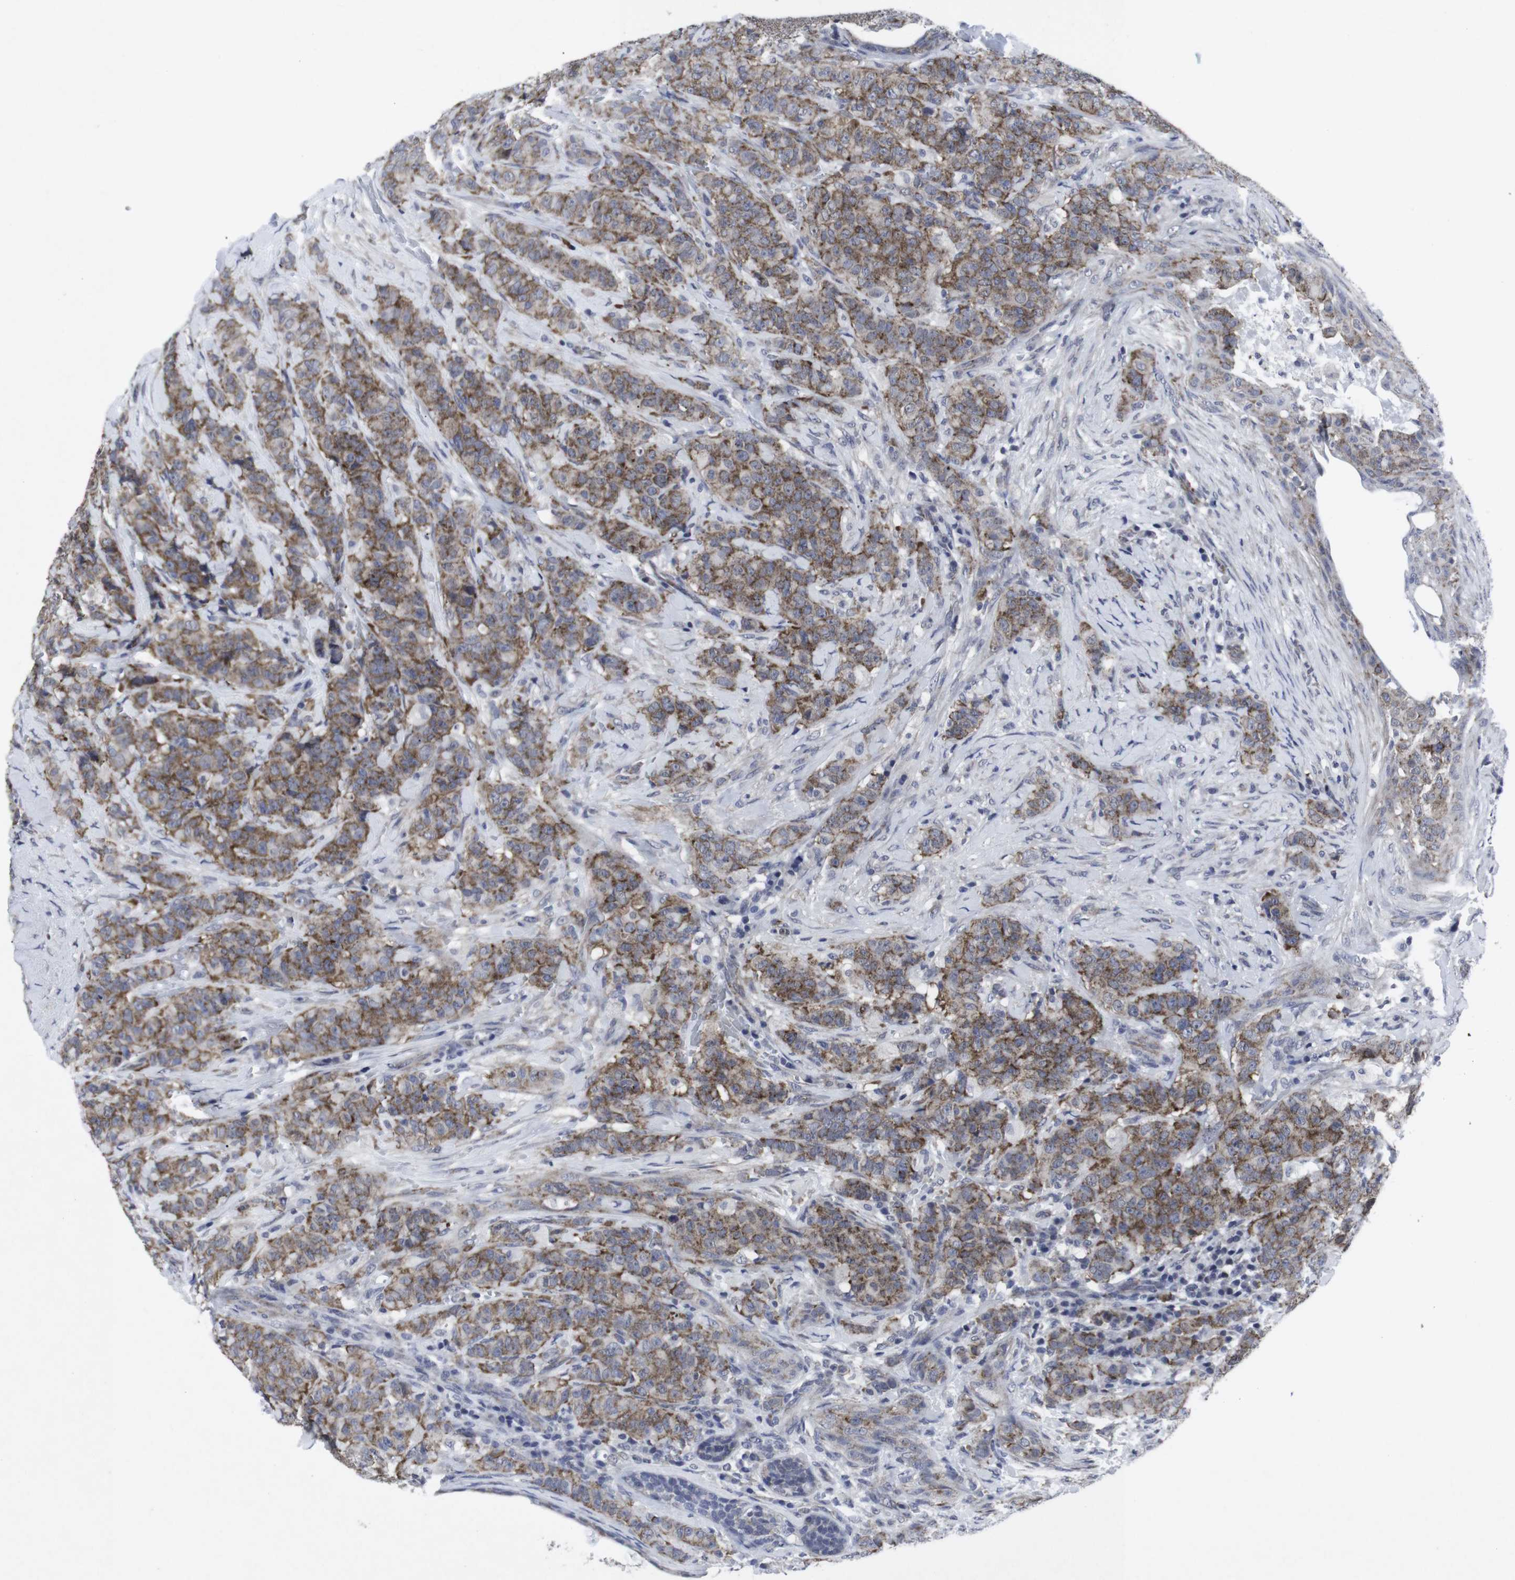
{"staining": {"intensity": "moderate", "quantity": ">75%", "location": "cytoplasmic/membranous"}, "tissue": "breast cancer", "cell_type": "Tumor cells", "image_type": "cancer", "snomed": [{"axis": "morphology", "description": "Normal tissue, NOS"}, {"axis": "morphology", "description": "Duct carcinoma"}, {"axis": "topography", "description": "Breast"}], "caption": "Immunohistochemistry (IHC) micrograph of breast infiltrating ductal carcinoma stained for a protein (brown), which displays medium levels of moderate cytoplasmic/membranous expression in approximately >75% of tumor cells.", "gene": "GEMIN2", "patient": {"sex": "female", "age": 40}}